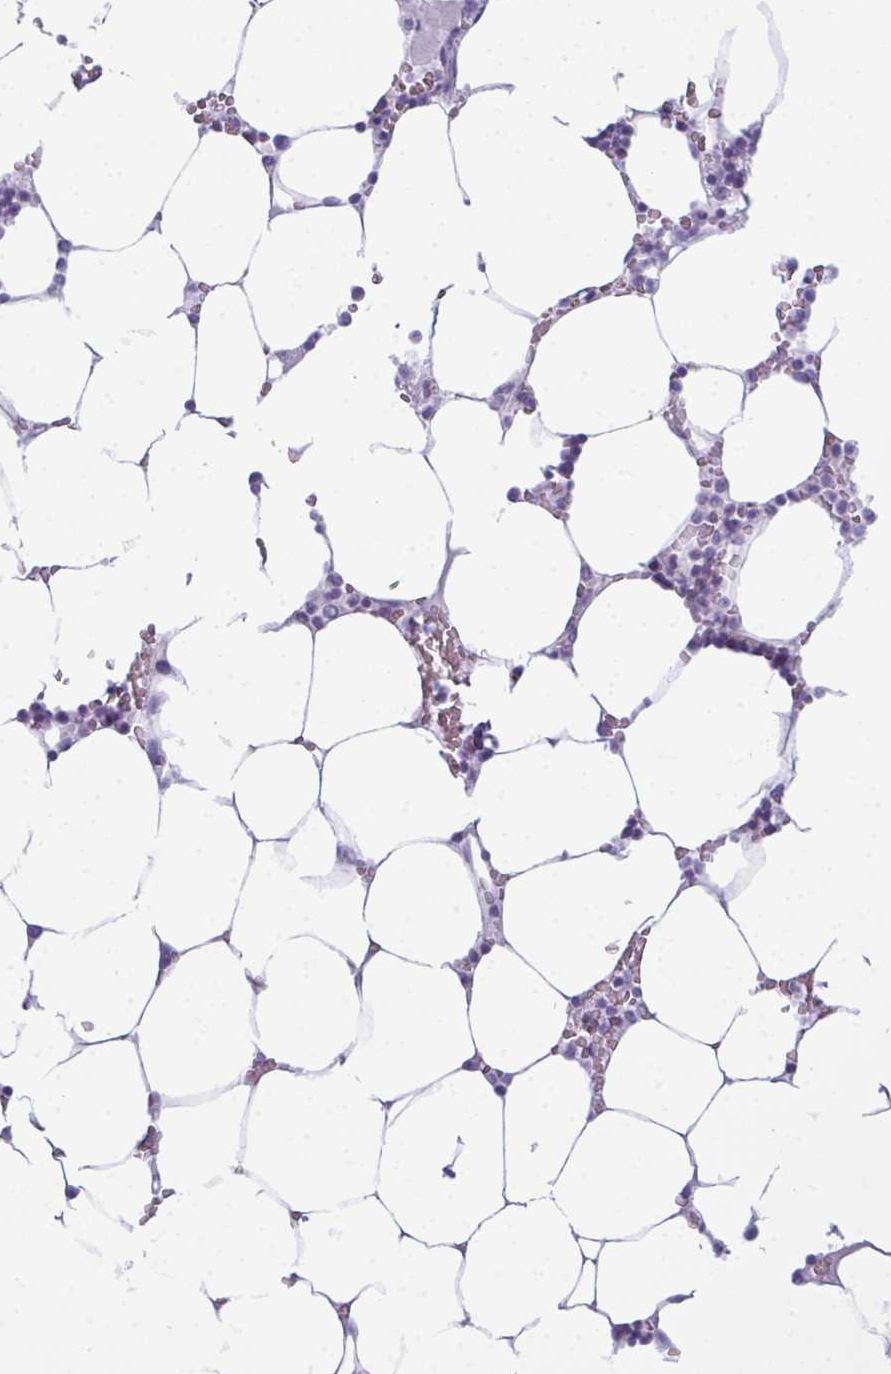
{"staining": {"intensity": "negative", "quantity": "none", "location": "none"}, "tissue": "bone marrow", "cell_type": "Hematopoietic cells", "image_type": "normal", "snomed": [{"axis": "morphology", "description": "Normal tissue, NOS"}, {"axis": "topography", "description": "Bone marrow"}], "caption": "DAB (3,3'-diaminobenzidine) immunohistochemical staining of benign bone marrow demonstrates no significant expression in hematopoietic cells.", "gene": "ENKUR", "patient": {"sex": "male", "age": 64}}